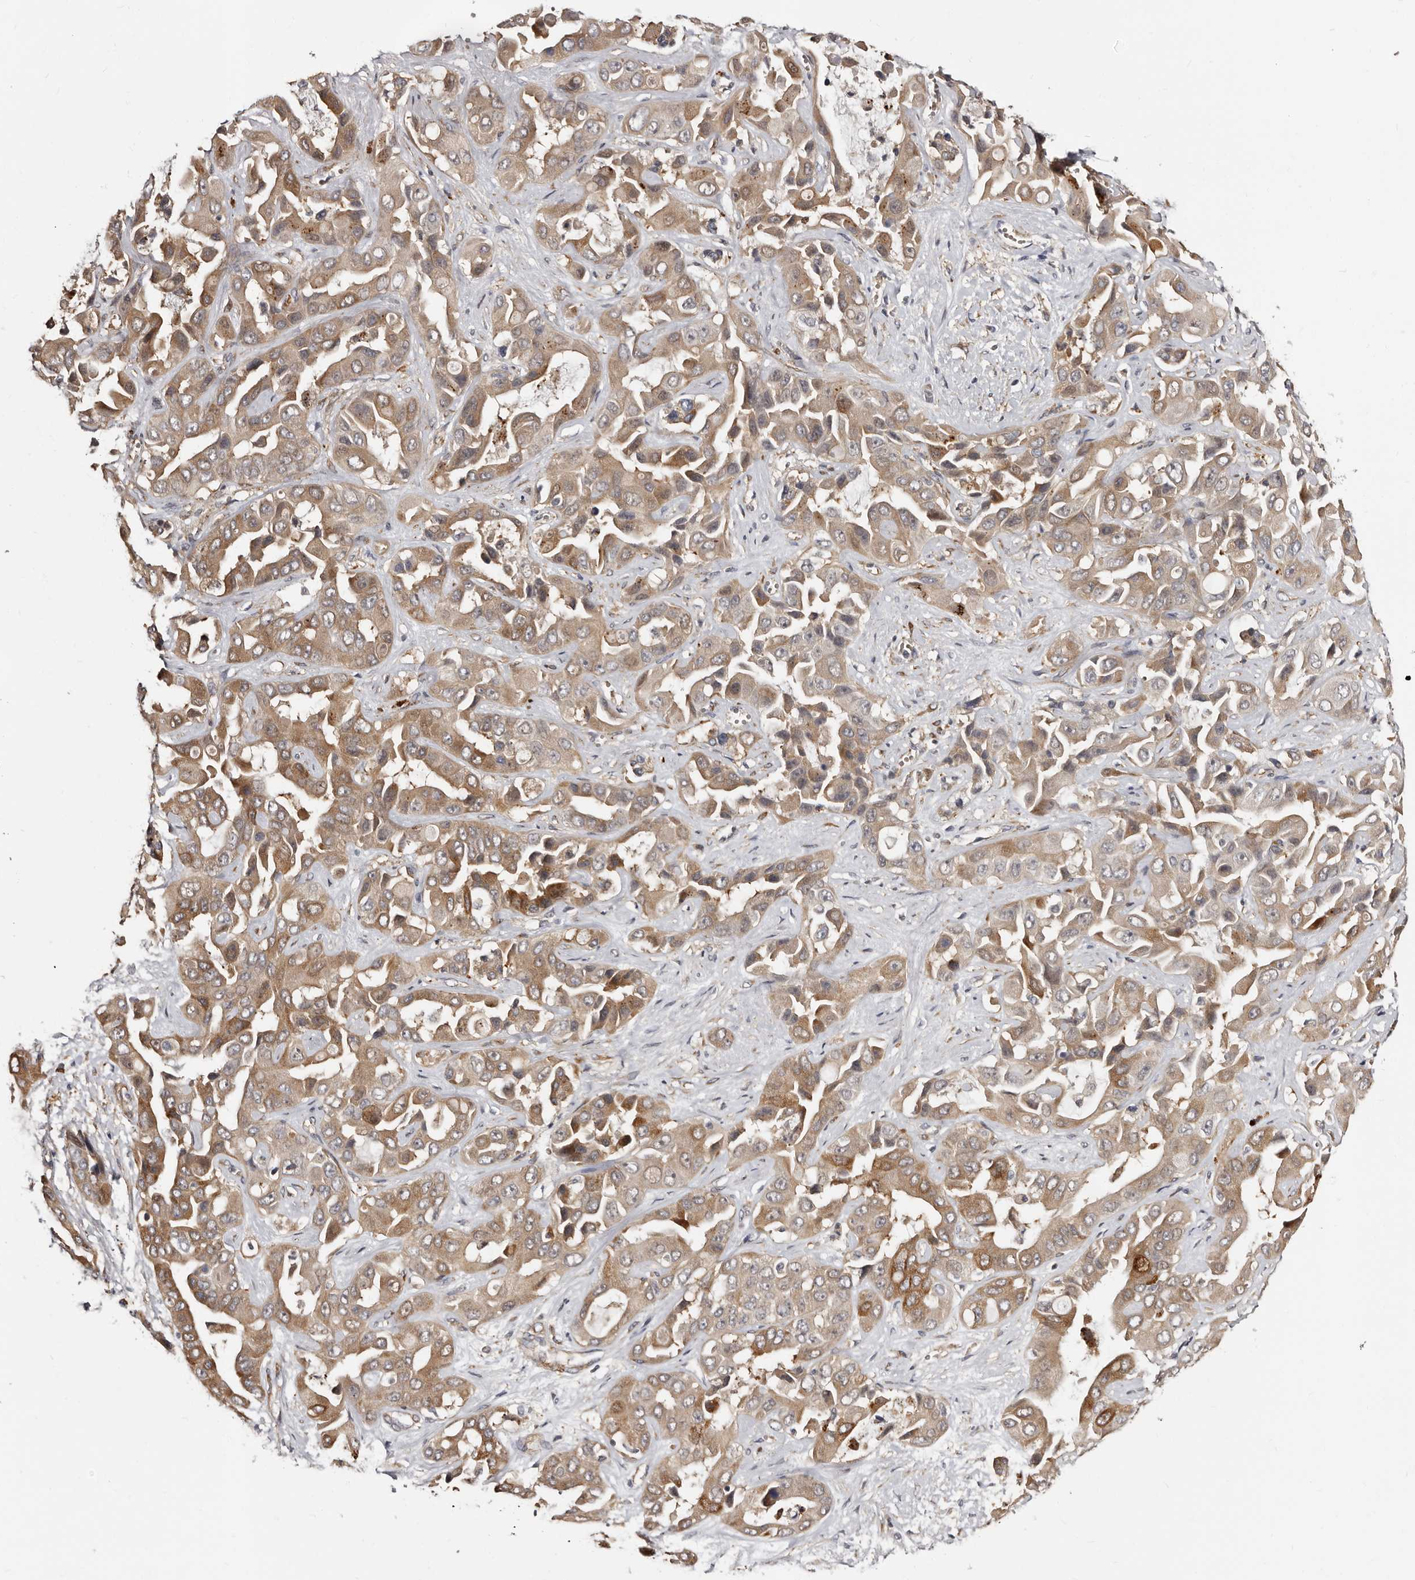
{"staining": {"intensity": "moderate", "quantity": ">75%", "location": "cytoplasmic/membranous"}, "tissue": "liver cancer", "cell_type": "Tumor cells", "image_type": "cancer", "snomed": [{"axis": "morphology", "description": "Cholangiocarcinoma"}, {"axis": "topography", "description": "Liver"}], "caption": "The histopathology image shows immunohistochemical staining of liver cancer. There is moderate cytoplasmic/membranous expression is appreciated in about >75% of tumor cells. (IHC, brightfield microscopy, high magnification).", "gene": "TBC1D22B", "patient": {"sex": "female", "age": 52}}